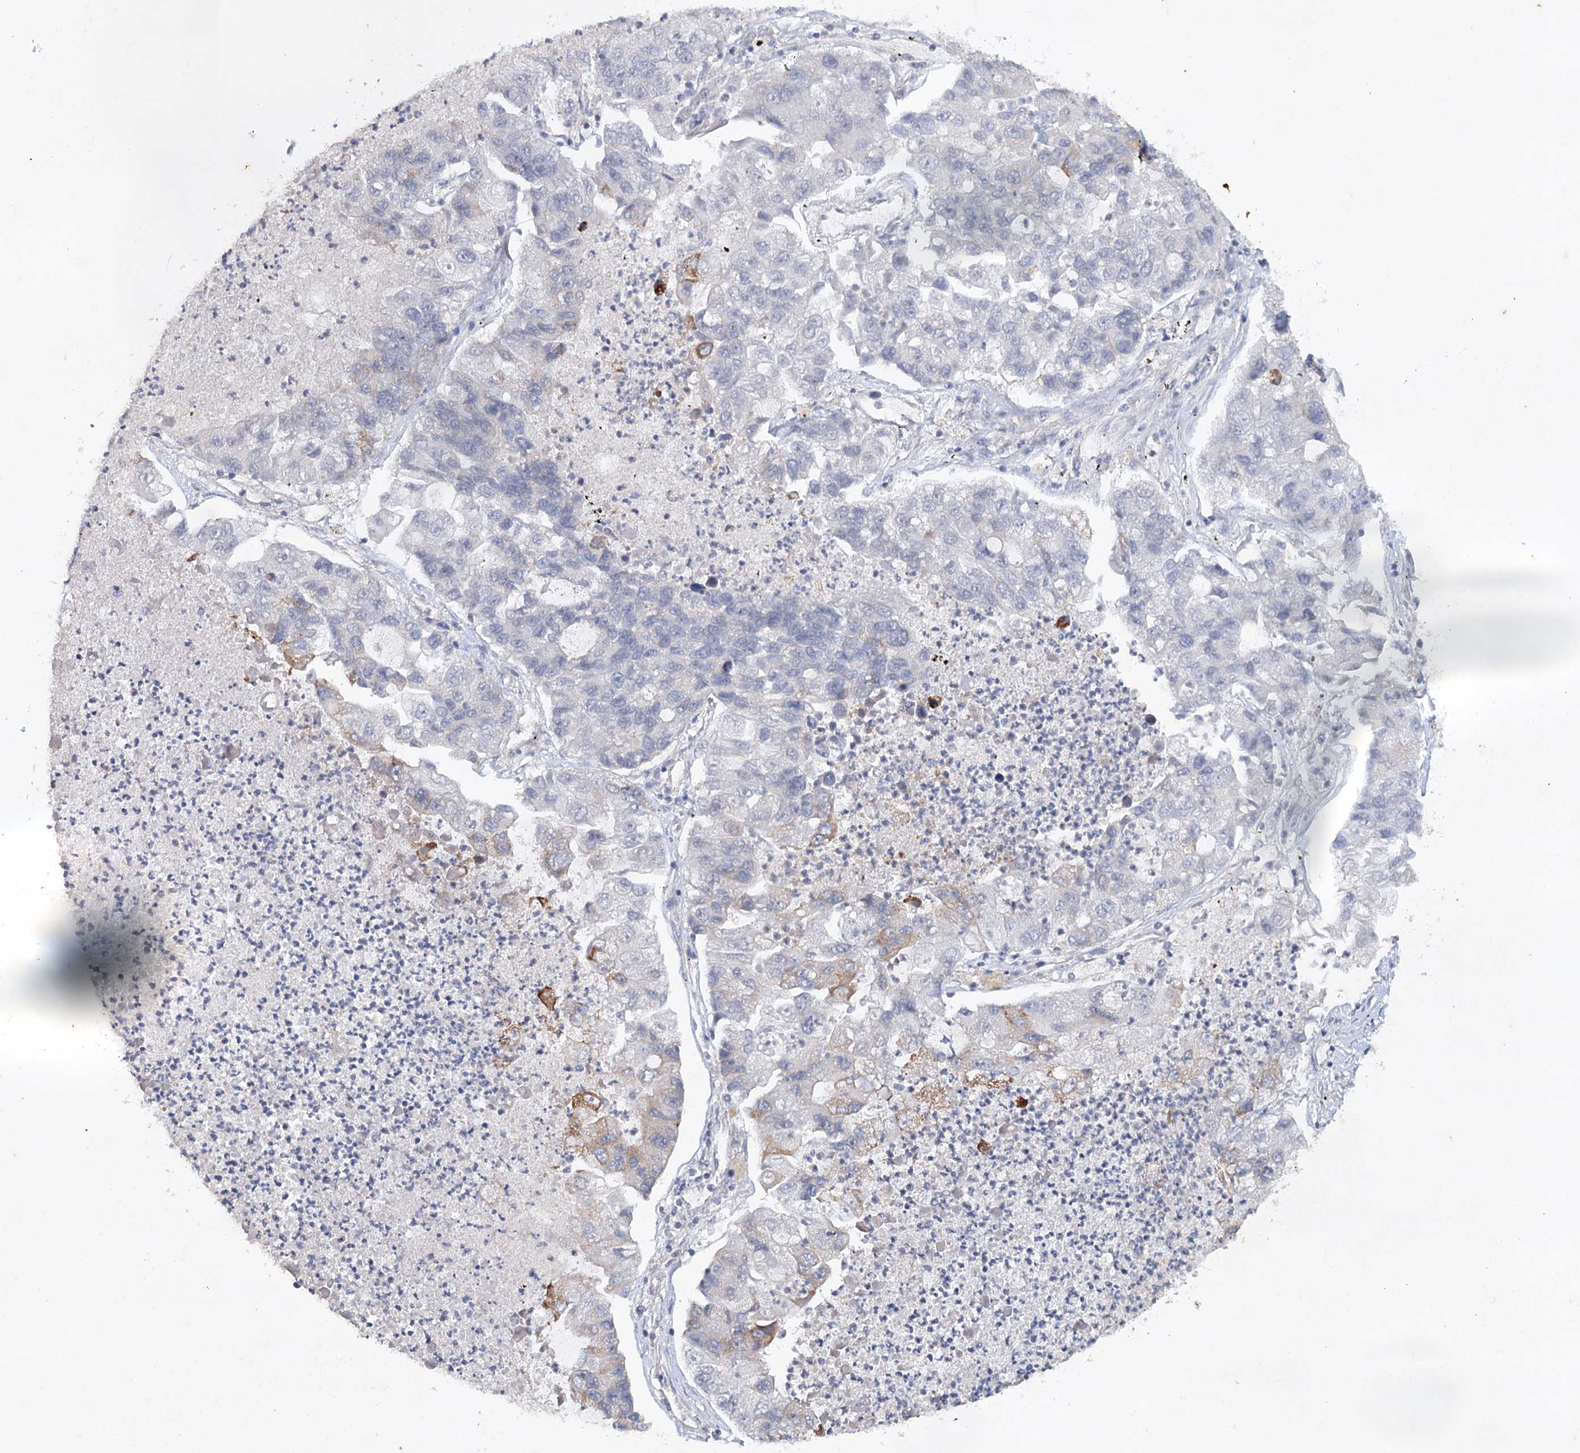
{"staining": {"intensity": "moderate", "quantity": "<25%", "location": "cytoplasmic/membranous"}, "tissue": "lung cancer", "cell_type": "Tumor cells", "image_type": "cancer", "snomed": [{"axis": "morphology", "description": "Adenocarcinoma, NOS"}, {"axis": "topography", "description": "Lung"}], "caption": "This is a micrograph of immunohistochemistry staining of adenocarcinoma (lung), which shows moderate expression in the cytoplasmic/membranous of tumor cells.", "gene": "SYNPO", "patient": {"sex": "female", "age": 51}}